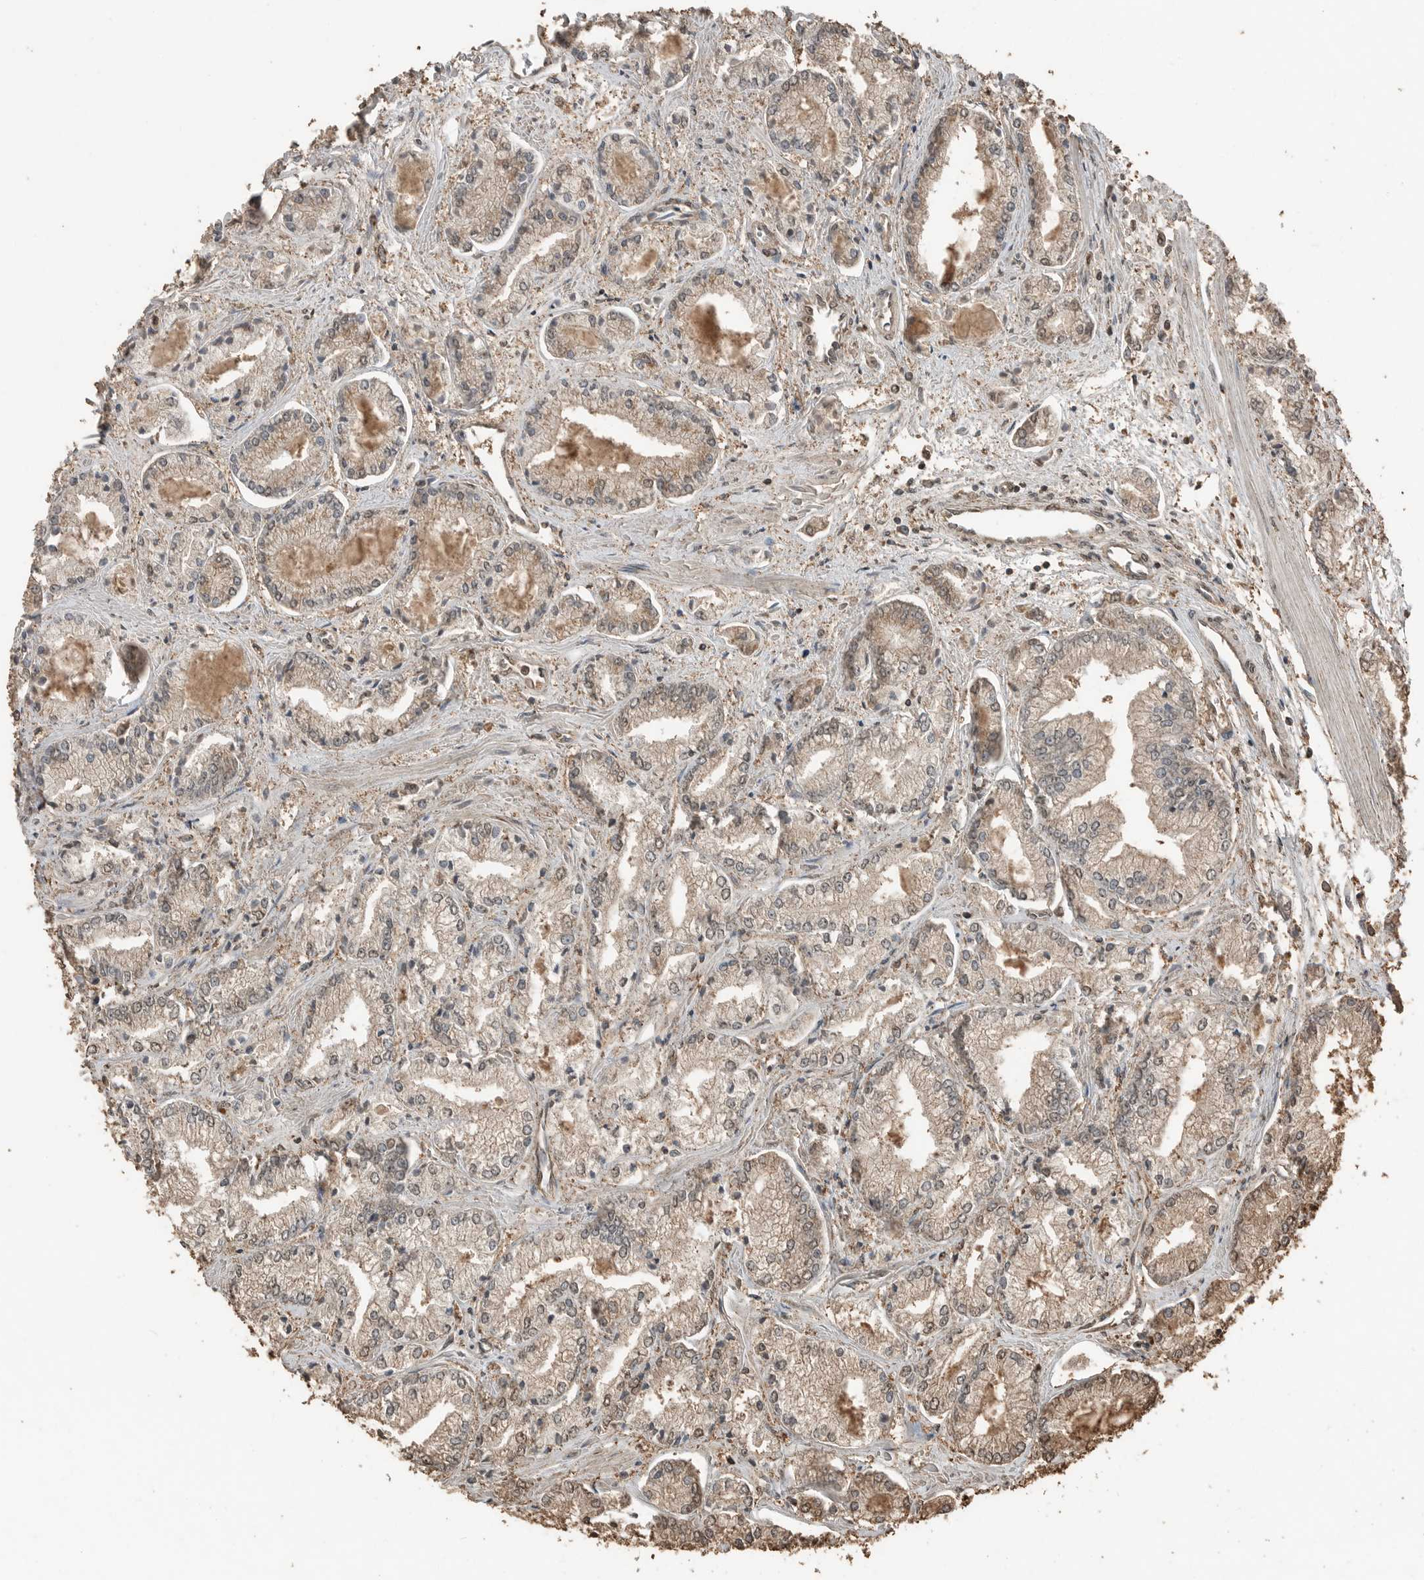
{"staining": {"intensity": "weak", "quantity": ">75%", "location": "cytoplasmic/membranous,nuclear"}, "tissue": "prostate cancer", "cell_type": "Tumor cells", "image_type": "cancer", "snomed": [{"axis": "morphology", "description": "Adenocarcinoma, Low grade"}, {"axis": "topography", "description": "Prostate"}], "caption": "About >75% of tumor cells in human prostate cancer display weak cytoplasmic/membranous and nuclear protein staining as visualized by brown immunohistochemical staining.", "gene": "BLZF1", "patient": {"sex": "male", "age": 52}}